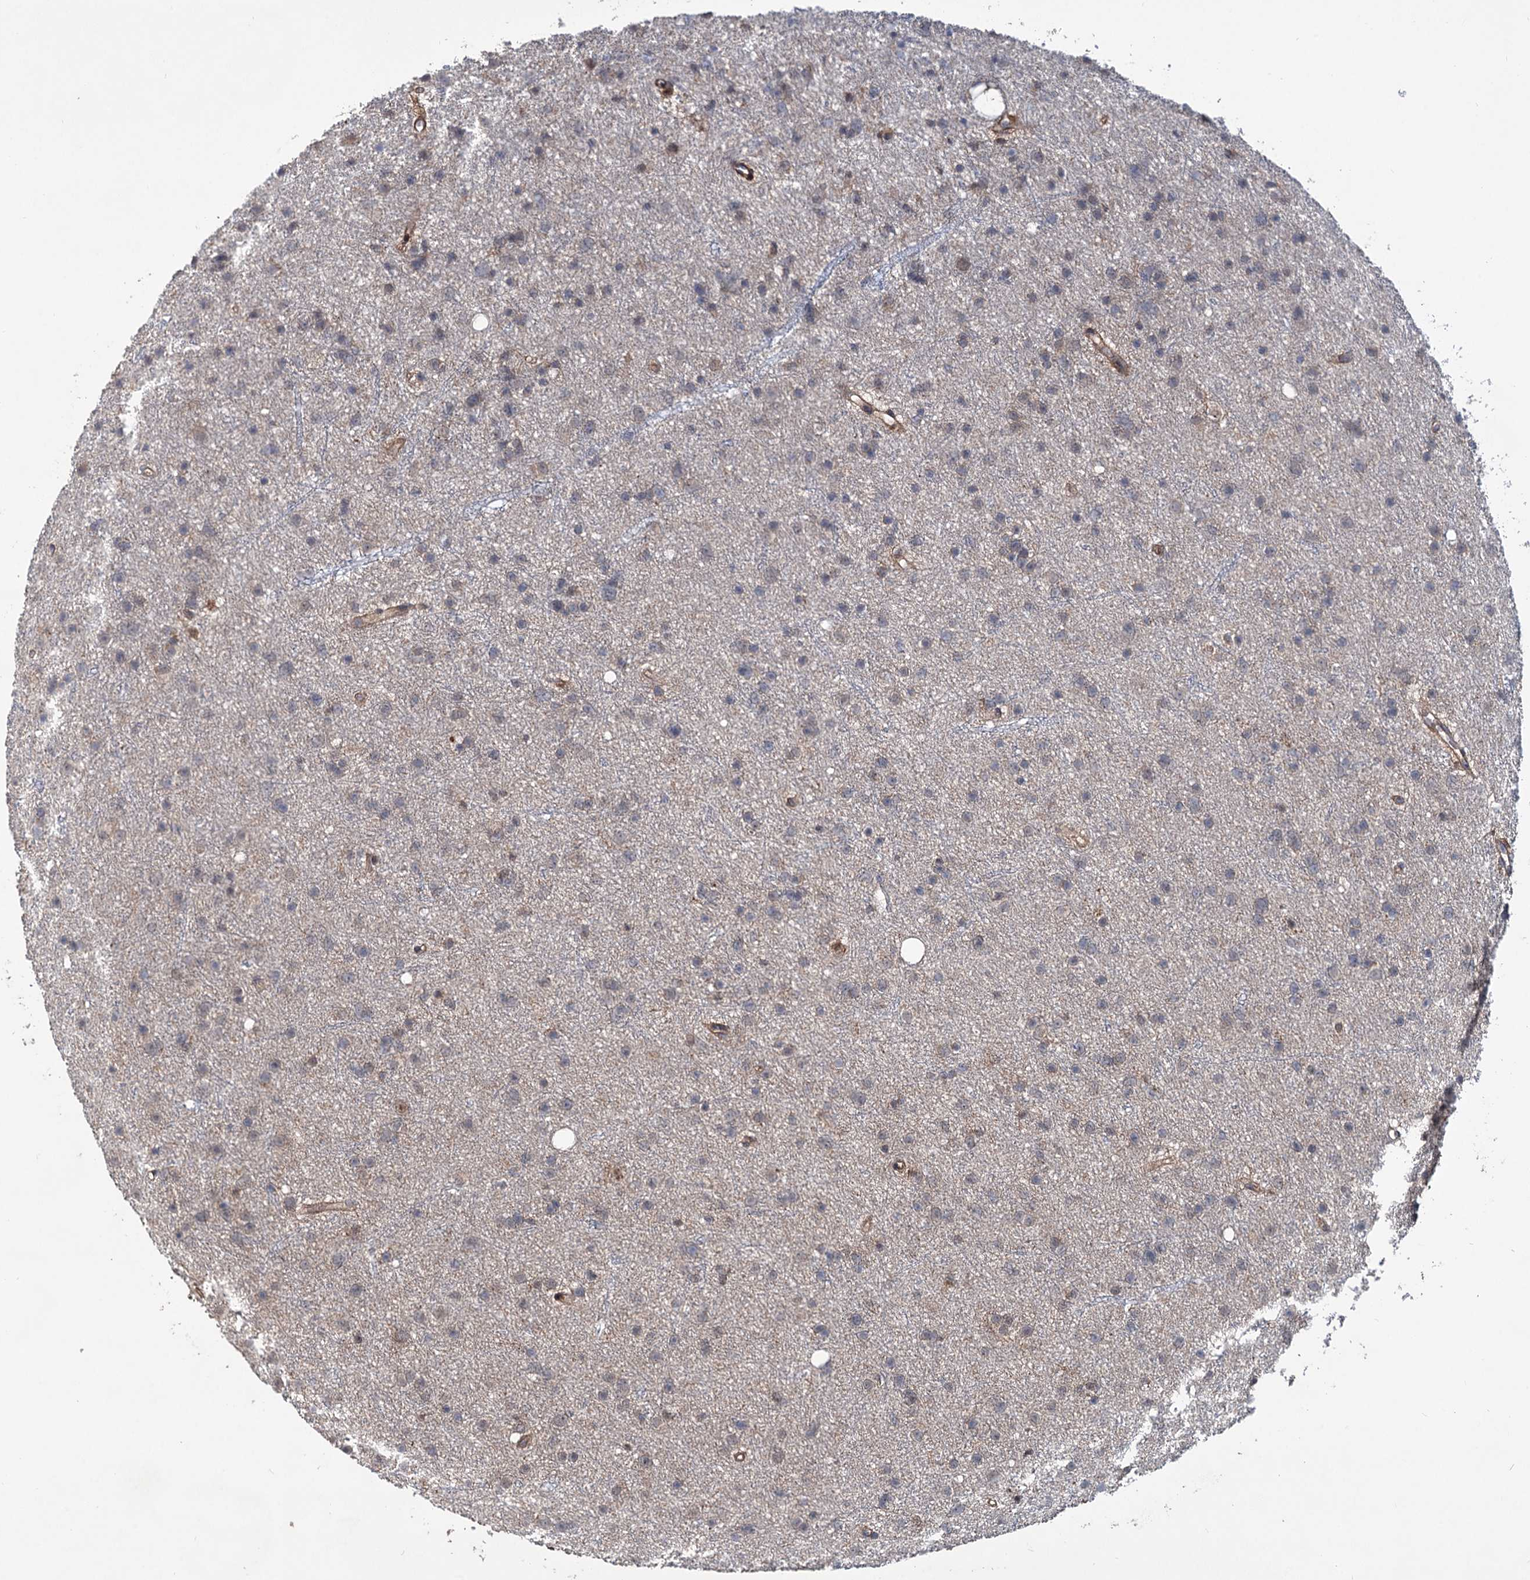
{"staining": {"intensity": "weak", "quantity": "<25%", "location": "cytoplasmic/membranous"}, "tissue": "glioma", "cell_type": "Tumor cells", "image_type": "cancer", "snomed": [{"axis": "morphology", "description": "Glioma, malignant, Low grade"}, {"axis": "topography", "description": "Cerebral cortex"}], "caption": "Micrograph shows no protein expression in tumor cells of malignant low-grade glioma tissue.", "gene": "GRIP1", "patient": {"sex": "female", "age": 39}}